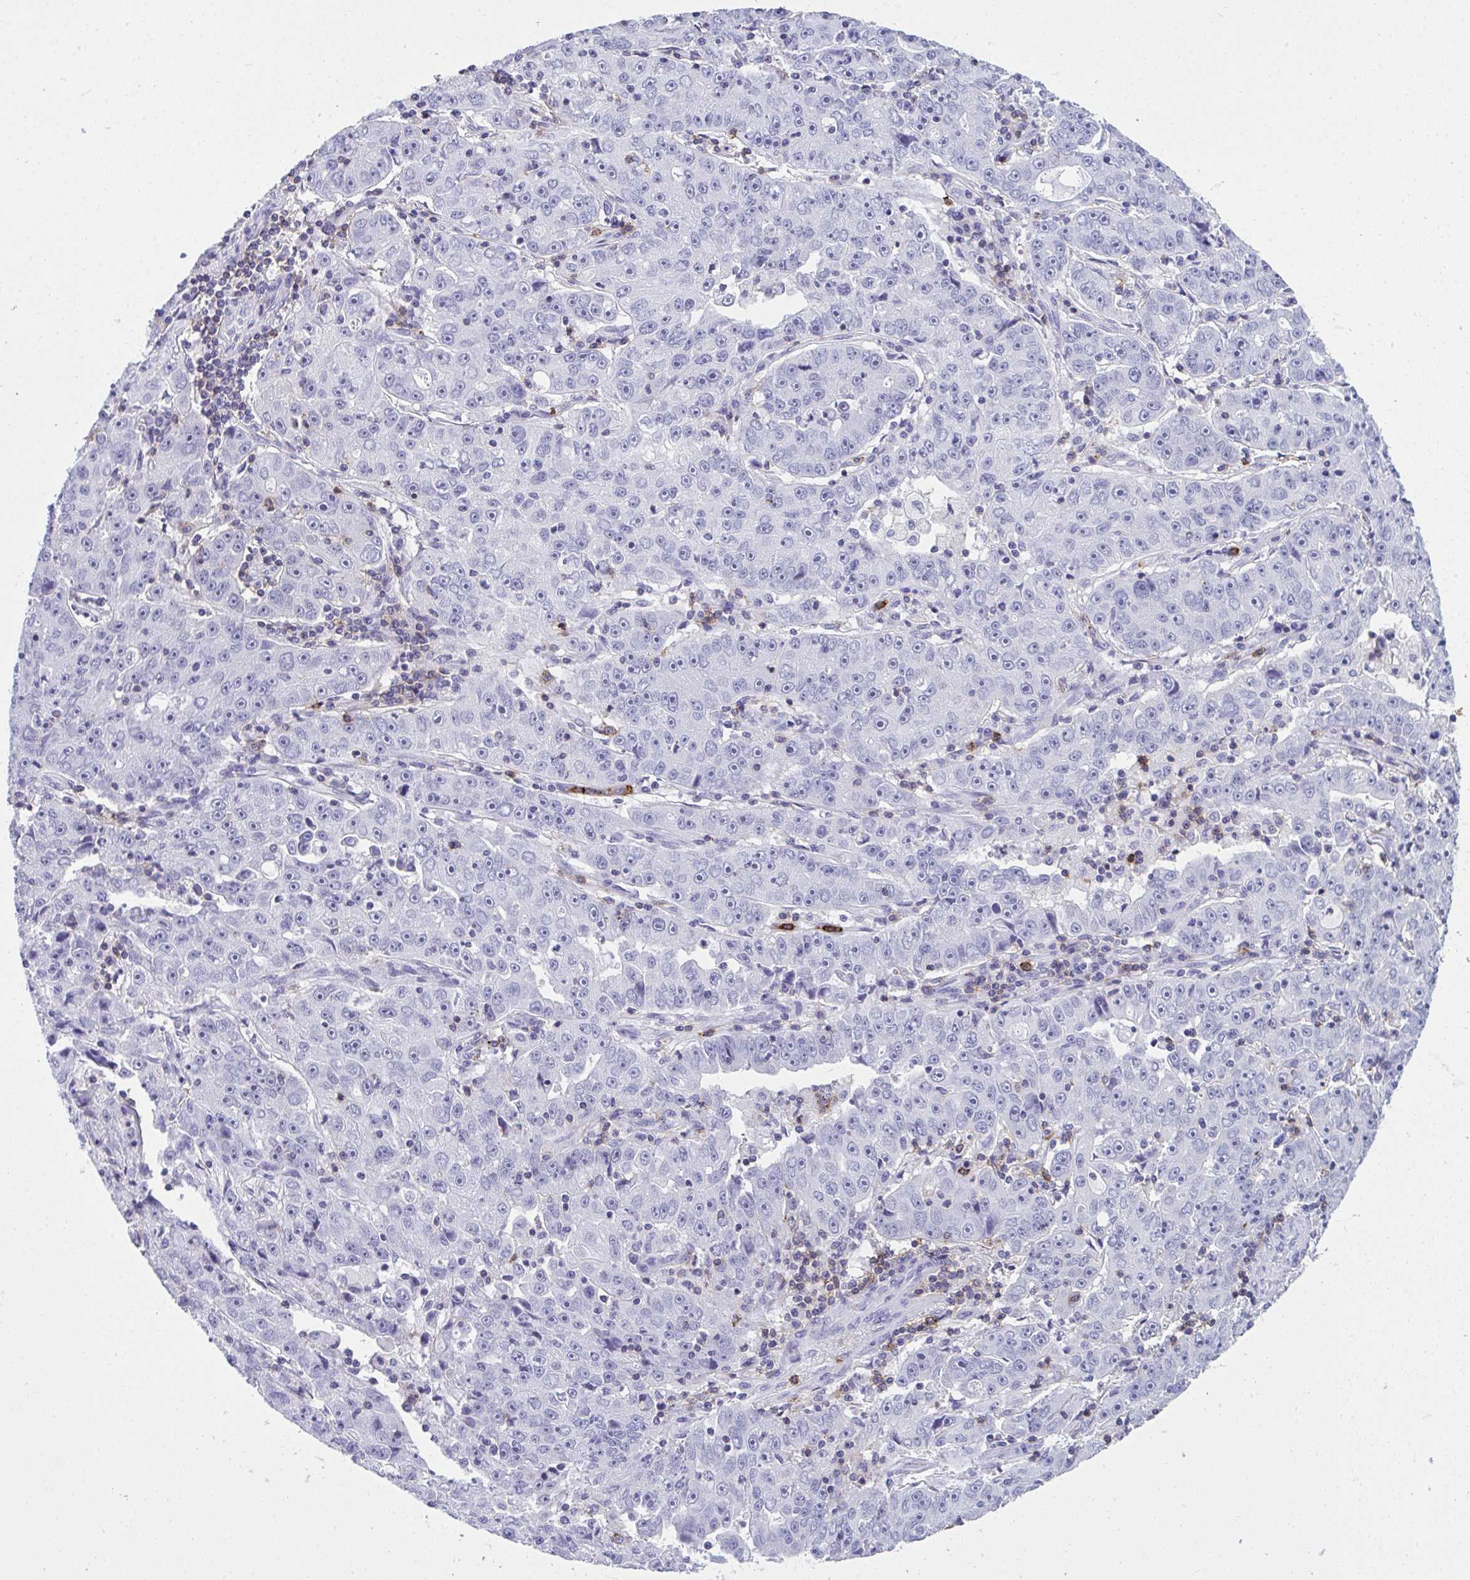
{"staining": {"intensity": "negative", "quantity": "none", "location": "none"}, "tissue": "lung cancer", "cell_type": "Tumor cells", "image_type": "cancer", "snomed": [{"axis": "morphology", "description": "Normal morphology"}, {"axis": "morphology", "description": "Adenocarcinoma, NOS"}, {"axis": "topography", "description": "Lymph node"}, {"axis": "topography", "description": "Lung"}], "caption": "DAB immunohistochemical staining of human adenocarcinoma (lung) exhibits no significant positivity in tumor cells.", "gene": "SPN", "patient": {"sex": "female", "age": 57}}